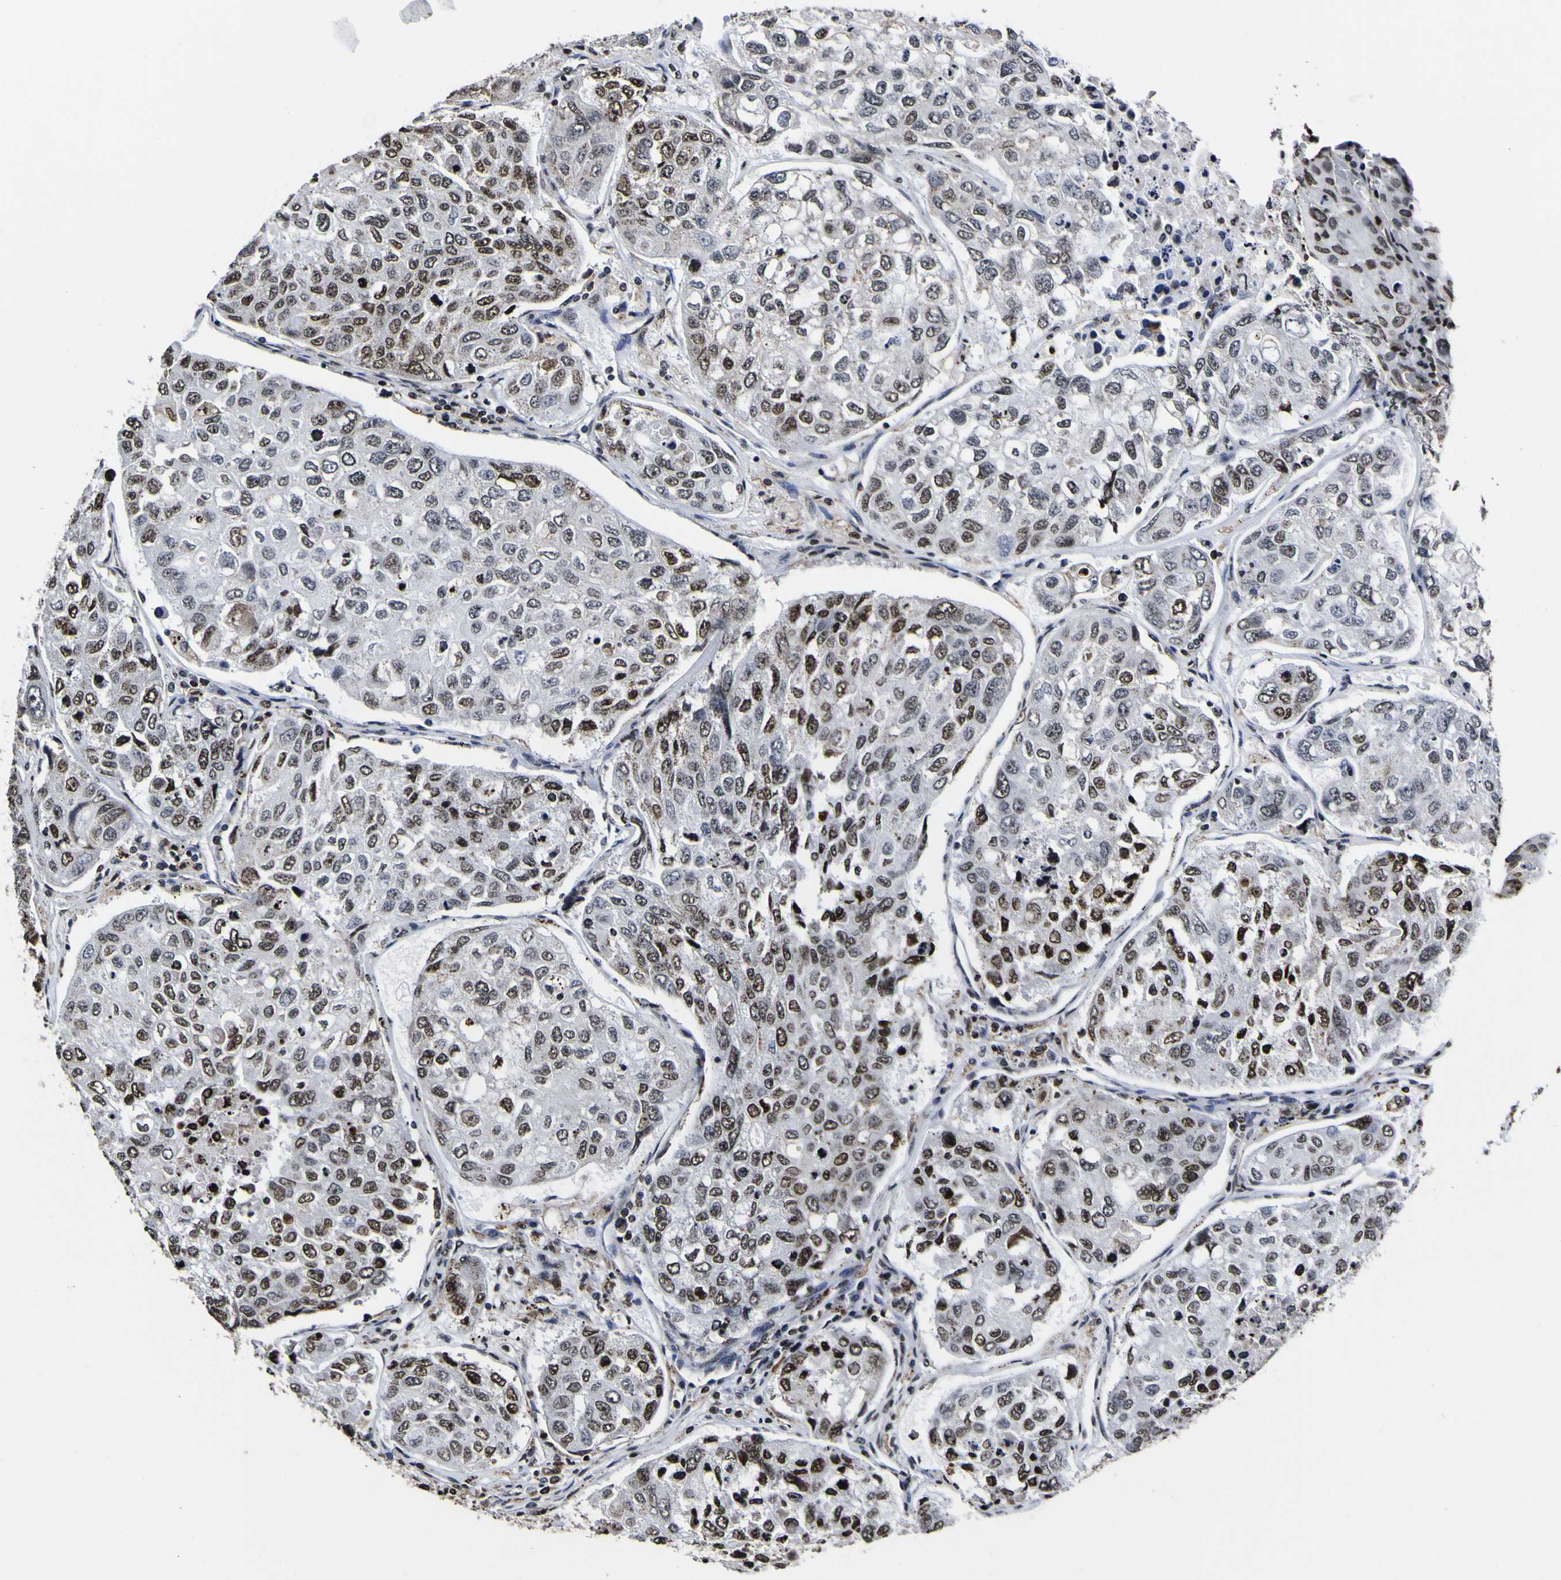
{"staining": {"intensity": "strong", "quantity": "25%-75%", "location": "nuclear"}, "tissue": "urothelial cancer", "cell_type": "Tumor cells", "image_type": "cancer", "snomed": [{"axis": "morphology", "description": "Urothelial carcinoma, High grade"}, {"axis": "topography", "description": "Lymph node"}, {"axis": "topography", "description": "Urinary bladder"}], "caption": "Immunohistochemistry photomicrograph of neoplastic tissue: urothelial cancer stained using immunohistochemistry demonstrates high levels of strong protein expression localized specifically in the nuclear of tumor cells, appearing as a nuclear brown color.", "gene": "PIAS1", "patient": {"sex": "male", "age": 51}}